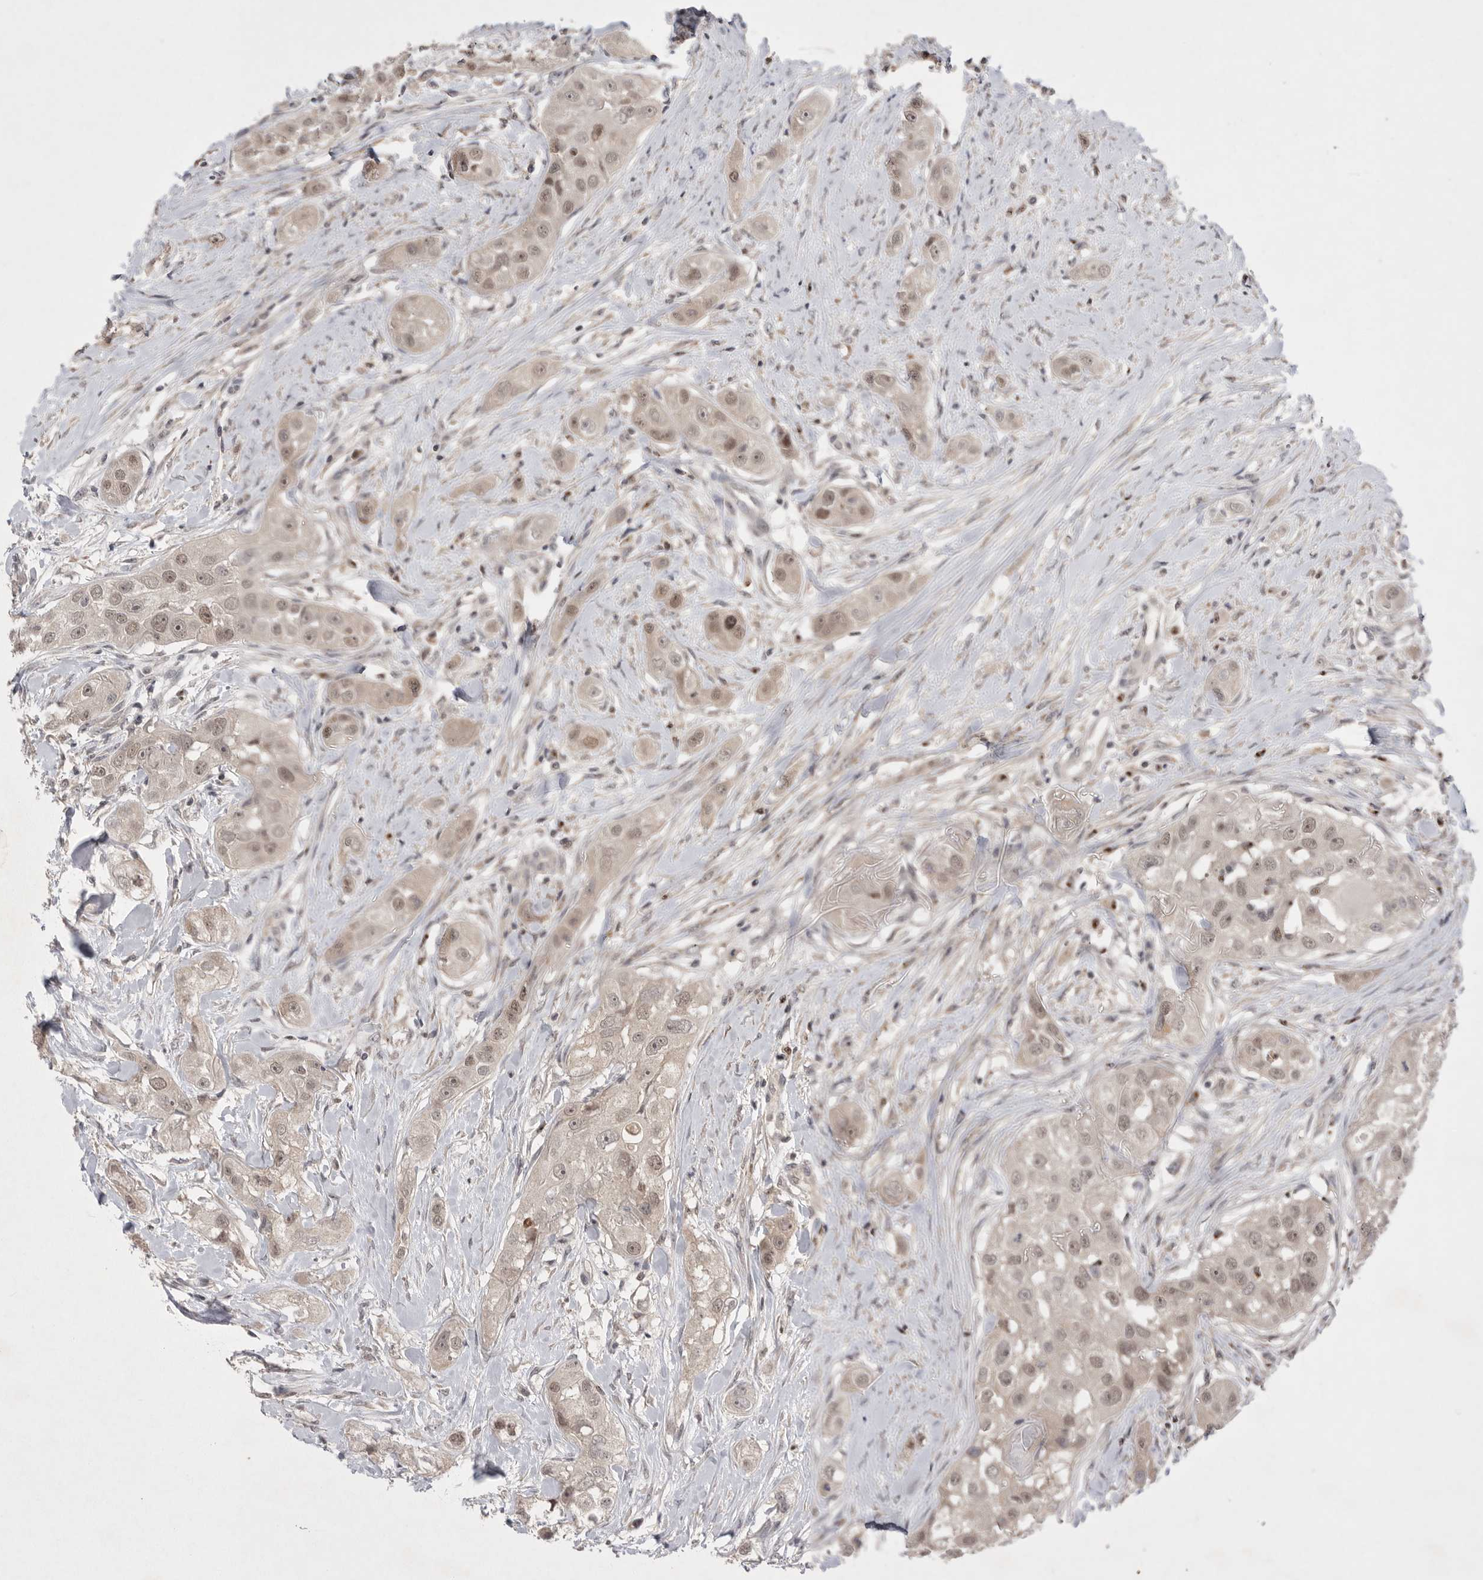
{"staining": {"intensity": "weak", "quantity": ">75%", "location": "cytoplasmic/membranous,nuclear"}, "tissue": "head and neck cancer", "cell_type": "Tumor cells", "image_type": "cancer", "snomed": [{"axis": "morphology", "description": "Normal tissue, NOS"}, {"axis": "morphology", "description": "Squamous cell carcinoma, NOS"}, {"axis": "topography", "description": "Skeletal muscle"}, {"axis": "topography", "description": "Head-Neck"}], "caption": "Immunohistochemistry of human head and neck squamous cell carcinoma displays low levels of weak cytoplasmic/membranous and nuclear staining in approximately >75% of tumor cells. (IHC, brightfield microscopy, high magnification).", "gene": "HUS1", "patient": {"sex": "male", "age": 51}}